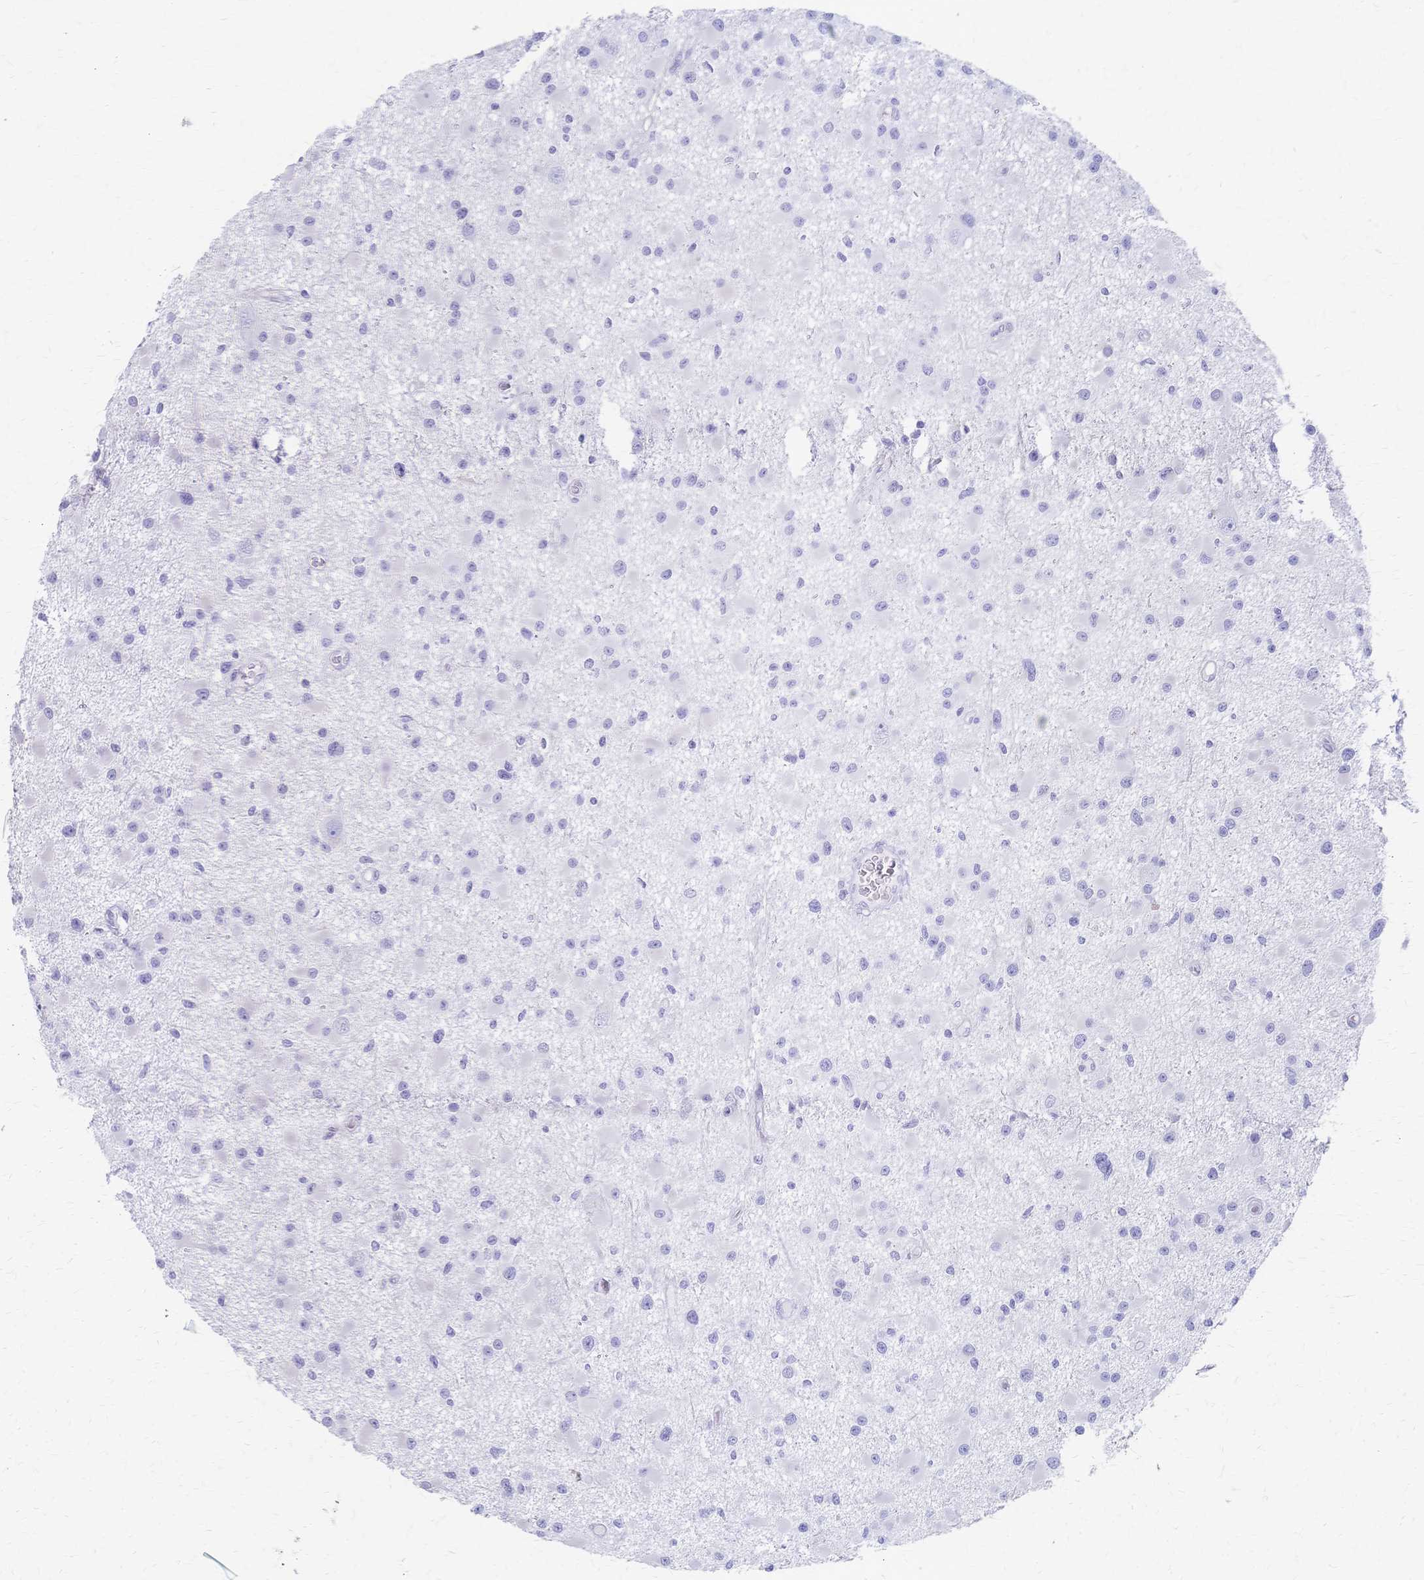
{"staining": {"intensity": "negative", "quantity": "none", "location": "none"}, "tissue": "glioma", "cell_type": "Tumor cells", "image_type": "cancer", "snomed": [{"axis": "morphology", "description": "Glioma, malignant, High grade"}, {"axis": "topography", "description": "Brain"}], "caption": "Immunohistochemistry photomicrograph of neoplastic tissue: human glioma stained with DAB (3,3'-diaminobenzidine) exhibits no significant protein staining in tumor cells. Nuclei are stained in blue.", "gene": "CYB5A", "patient": {"sex": "male", "age": 54}}